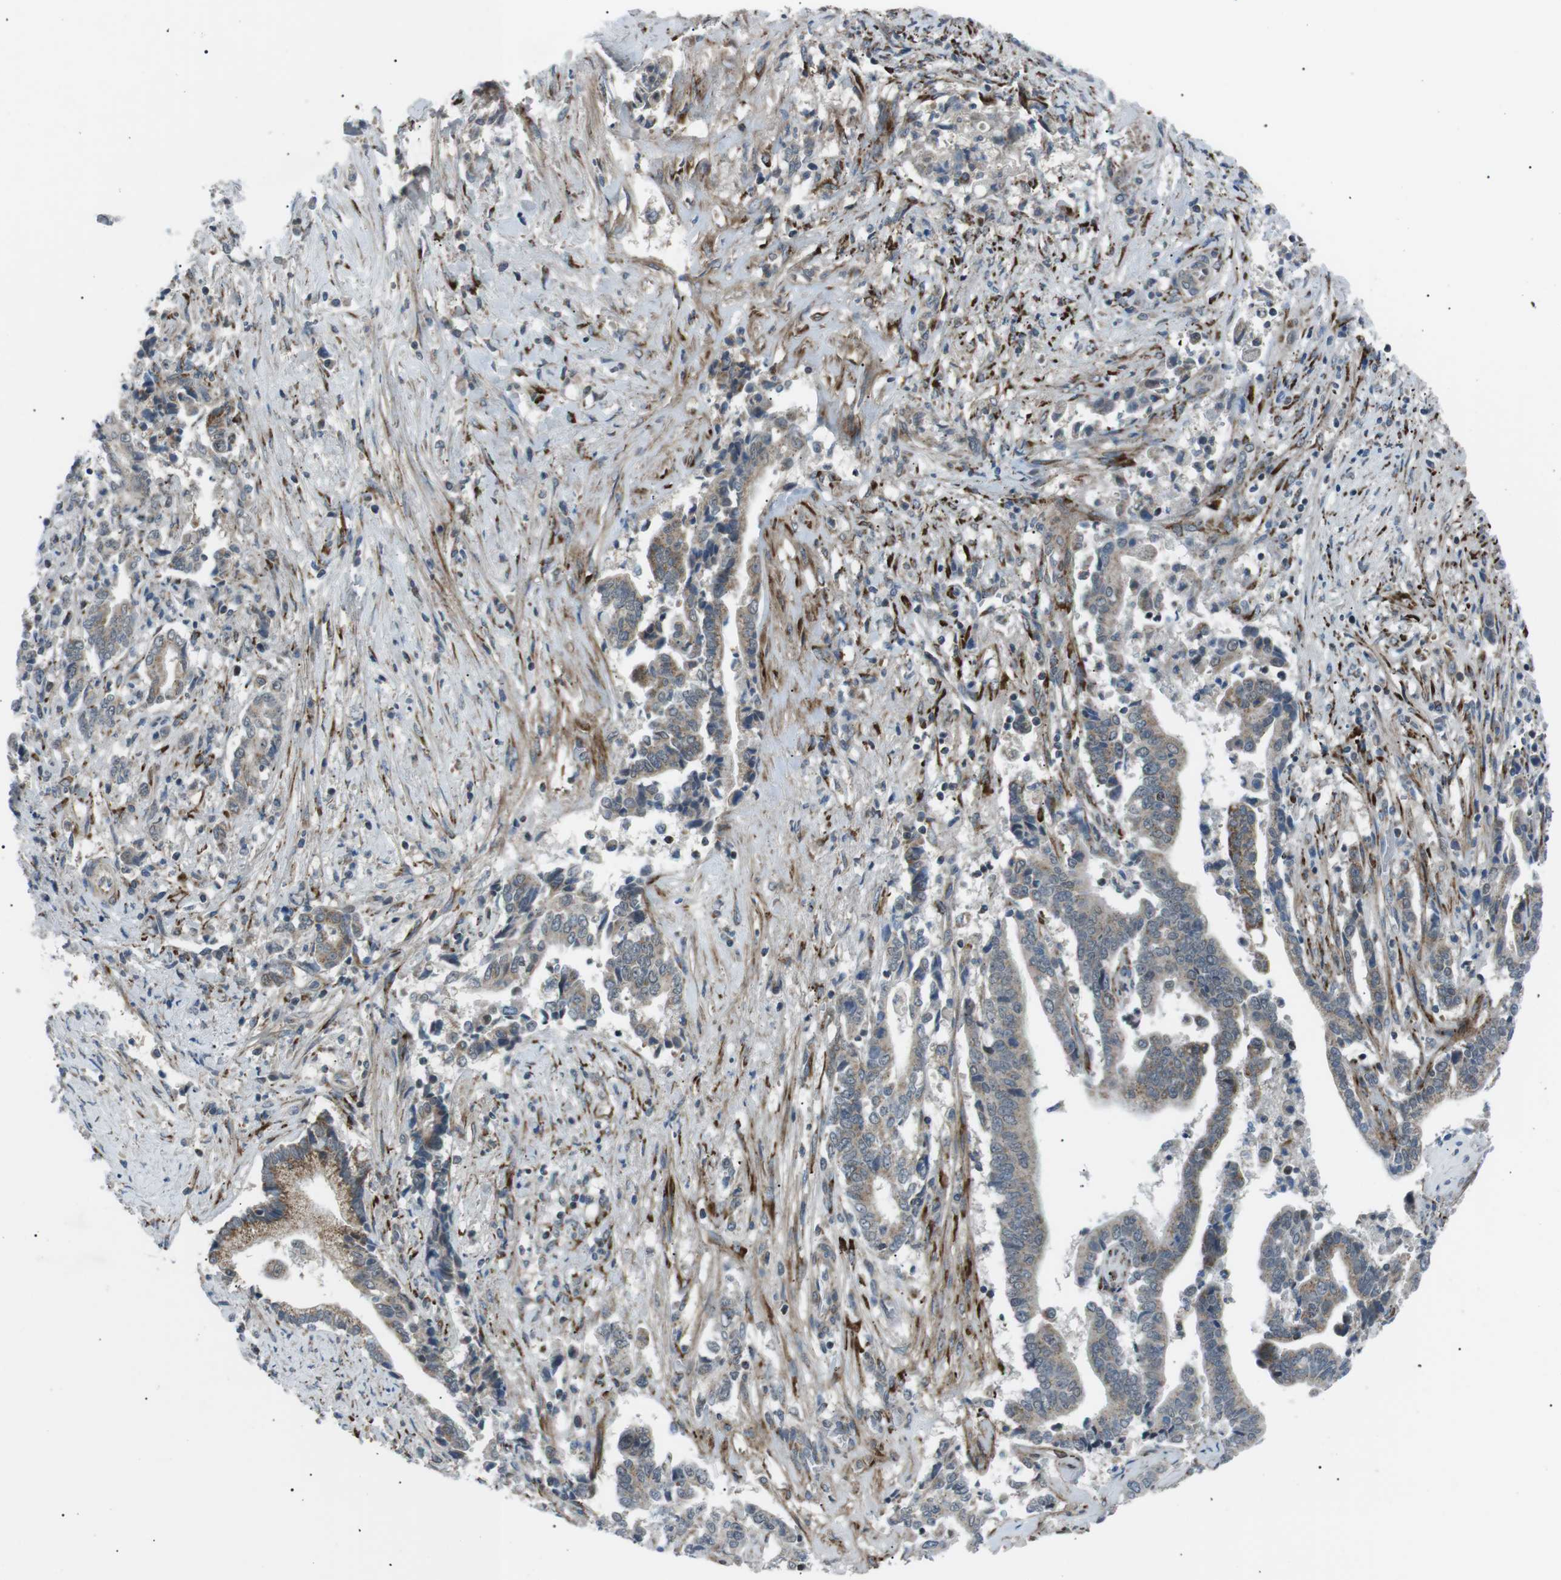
{"staining": {"intensity": "moderate", "quantity": ">75%", "location": "cytoplasmic/membranous"}, "tissue": "liver cancer", "cell_type": "Tumor cells", "image_type": "cancer", "snomed": [{"axis": "morphology", "description": "Cholangiocarcinoma"}, {"axis": "topography", "description": "Liver"}], "caption": "Liver cancer tissue demonstrates moderate cytoplasmic/membranous staining in approximately >75% of tumor cells, visualized by immunohistochemistry. (DAB (3,3'-diaminobenzidine) IHC with brightfield microscopy, high magnification).", "gene": "ARID5B", "patient": {"sex": "male", "age": 57}}